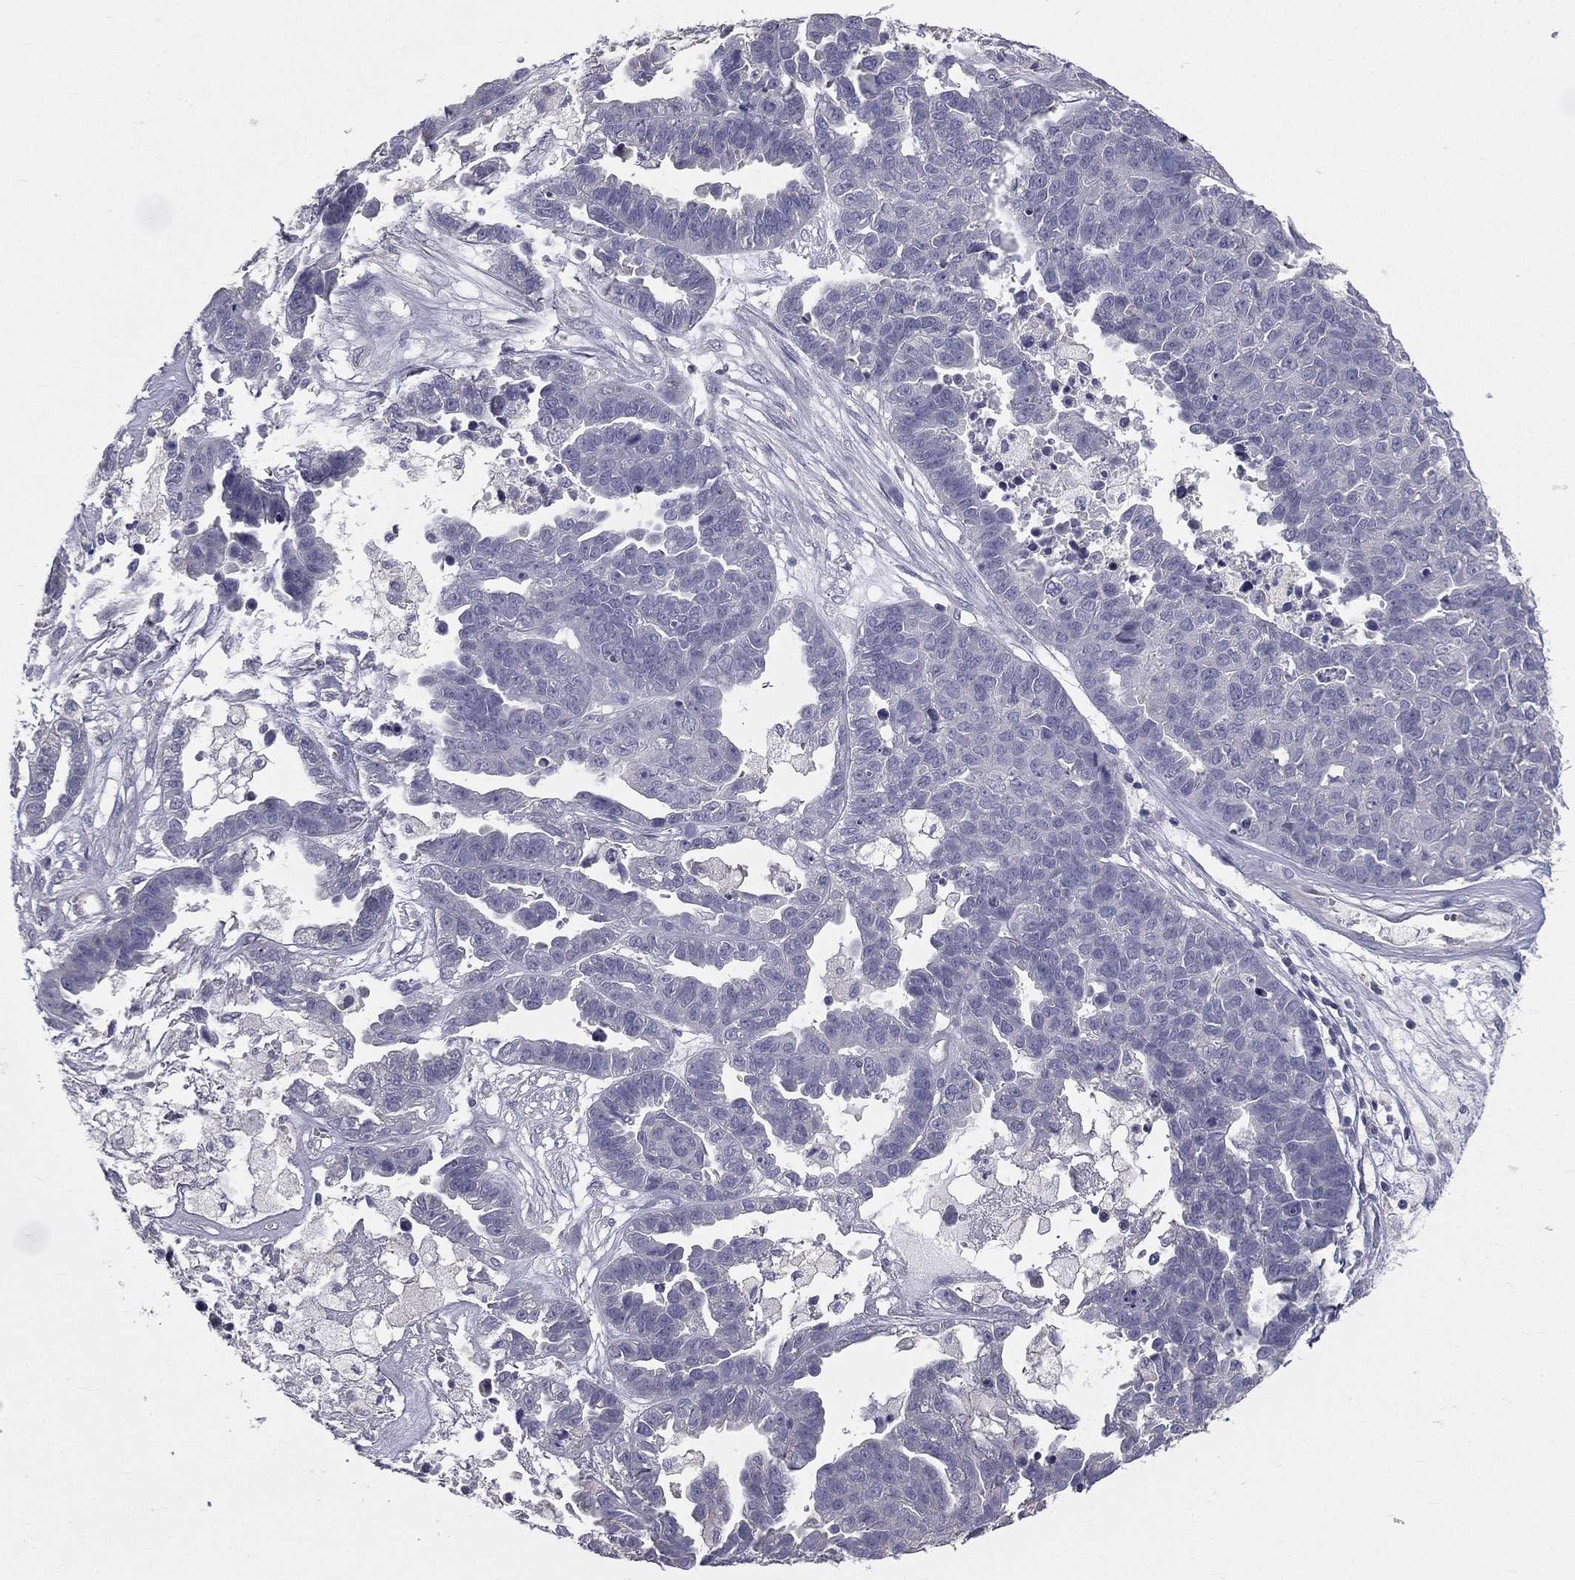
{"staining": {"intensity": "negative", "quantity": "none", "location": "none"}, "tissue": "ovarian cancer", "cell_type": "Tumor cells", "image_type": "cancer", "snomed": [{"axis": "morphology", "description": "Cystadenocarcinoma, serous, NOS"}, {"axis": "topography", "description": "Ovary"}], "caption": "Immunohistochemistry photomicrograph of human serous cystadenocarcinoma (ovarian) stained for a protein (brown), which demonstrates no staining in tumor cells. The staining was performed using DAB to visualize the protein expression in brown, while the nuclei were stained in blue with hematoxylin (Magnification: 20x).", "gene": "MUC13", "patient": {"sex": "female", "age": 87}}